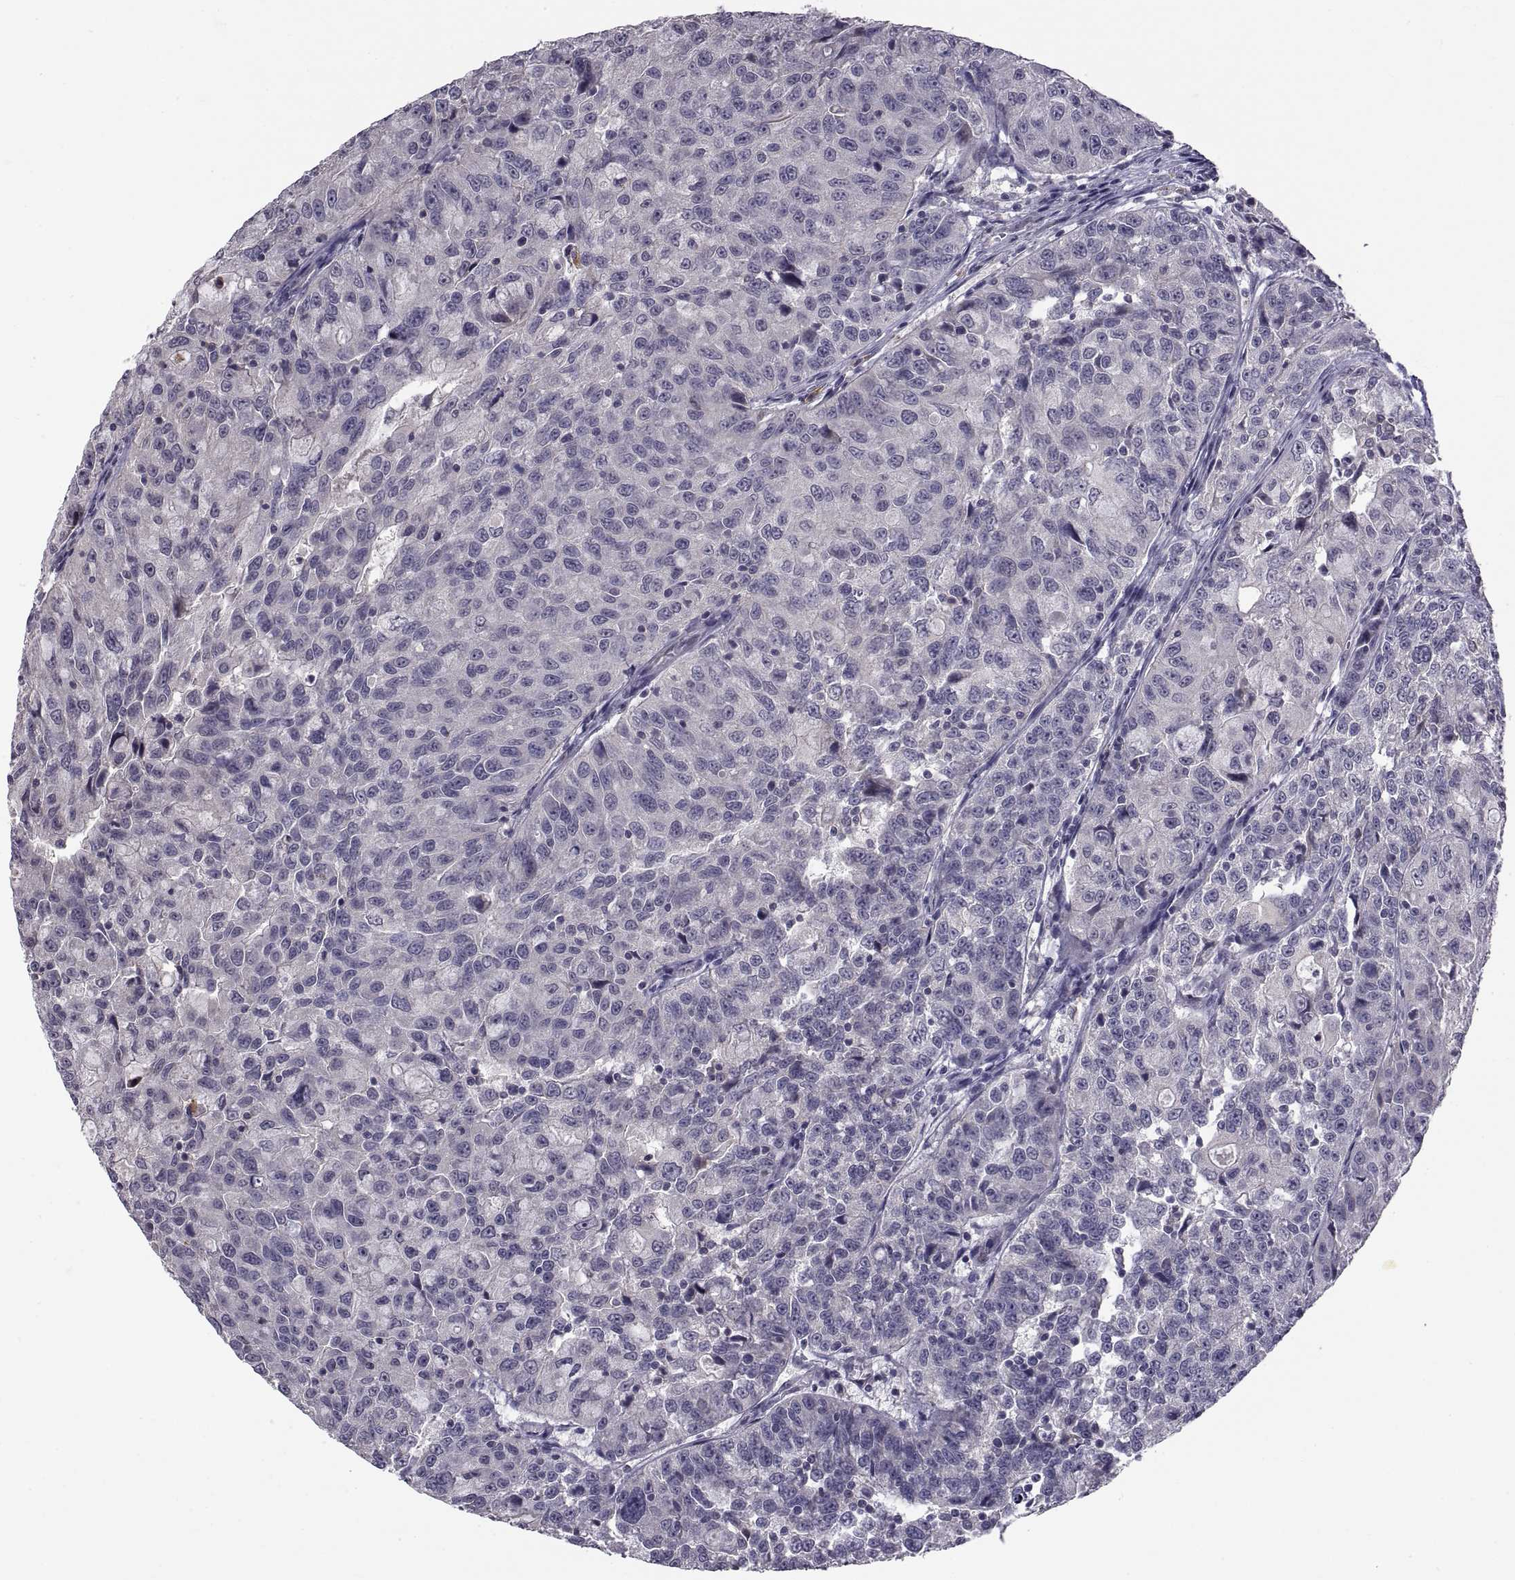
{"staining": {"intensity": "negative", "quantity": "none", "location": "none"}, "tissue": "urothelial cancer", "cell_type": "Tumor cells", "image_type": "cancer", "snomed": [{"axis": "morphology", "description": "Urothelial carcinoma, NOS"}, {"axis": "morphology", "description": "Urothelial carcinoma, High grade"}, {"axis": "topography", "description": "Urinary bladder"}], "caption": "Immunohistochemistry of transitional cell carcinoma shows no staining in tumor cells.", "gene": "NPTX2", "patient": {"sex": "female", "age": 73}}